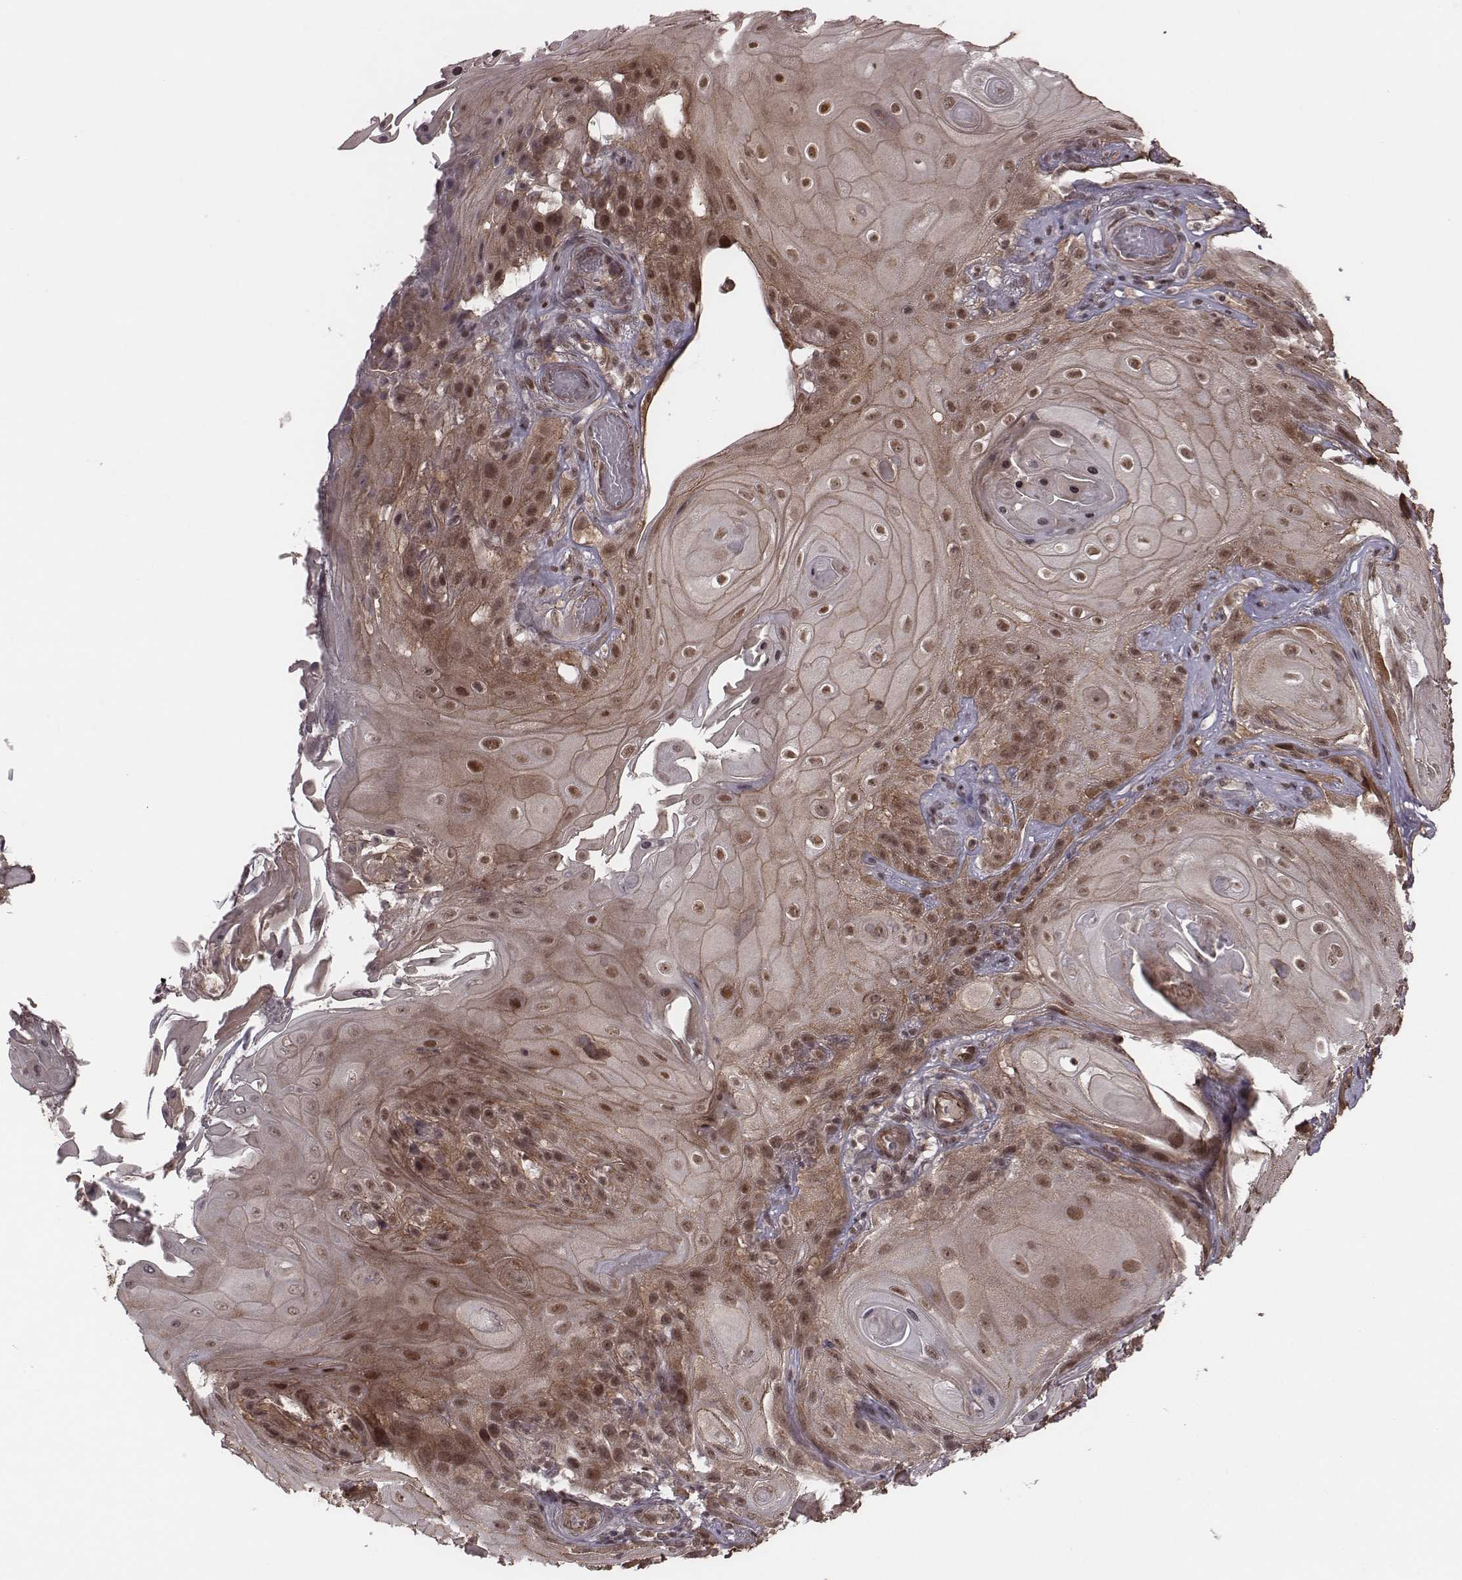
{"staining": {"intensity": "moderate", "quantity": "<25%", "location": "cytoplasmic/membranous,nuclear"}, "tissue": "skin cancer", "cell_type": "Tumor cells", "image_type": "cancer", "snomed": [{"axis": "morphology", "description": "Squamous cell carcinoma, NOS"}, {"axis": "topography", "description": "Skin"}], "caption": "Protein analysis of skin cancer (squamous cell carcinoma) tissue shows moderate cytoplasmic/membranous and nuclear staining in about <25% of tumor cells.", "gene": "RPL3", "patient": {"sex": "male", "age": 62}}